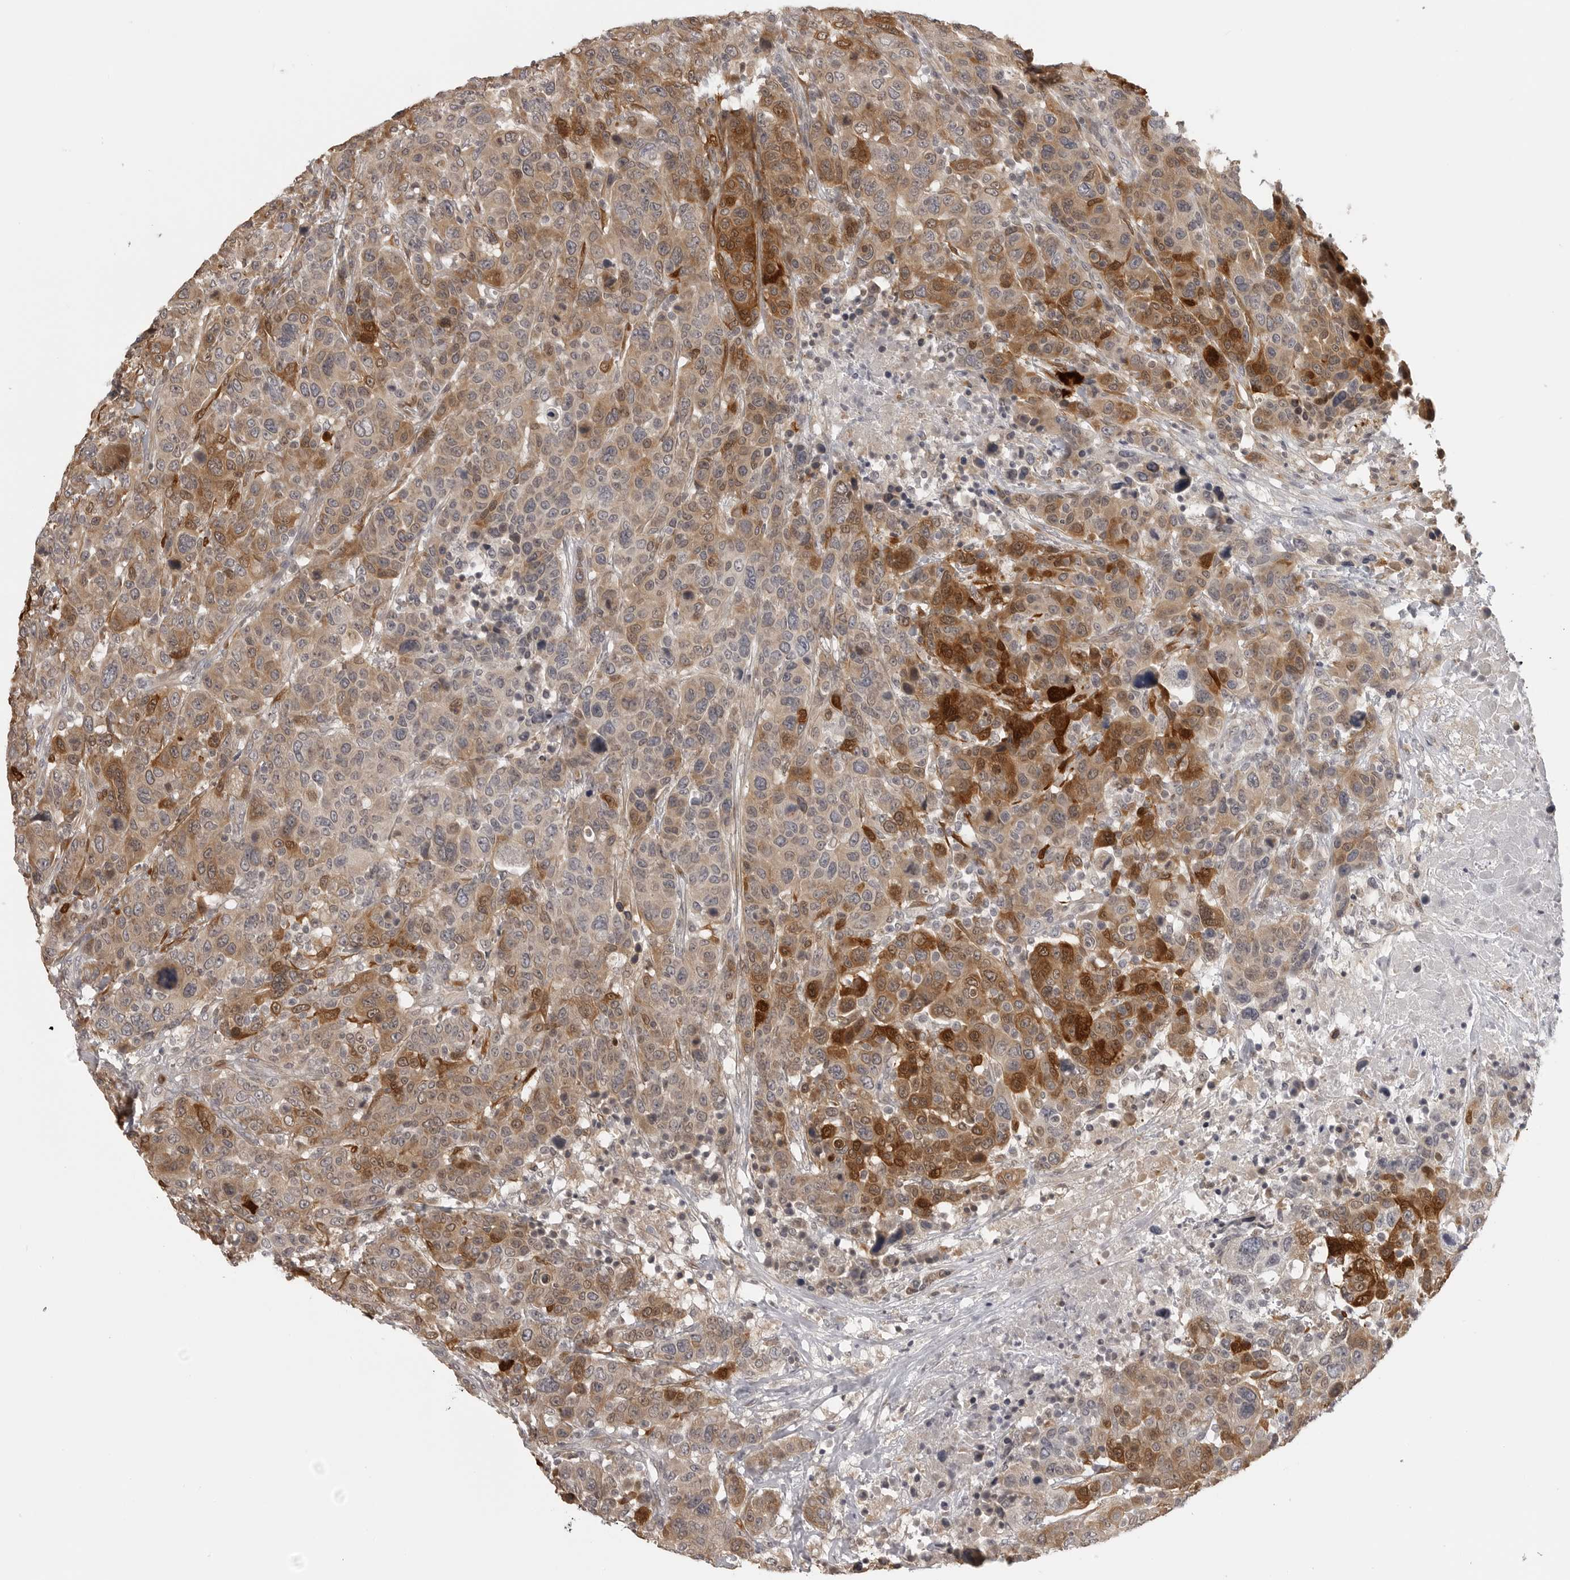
{"staining": {"intensity": "moderate", "quantity": "25%-75%", "location": "cytoplasmic/membranous"}, "tissue": "breast cancer", "cell_type": "Tumor cells", "image_type": "cancer", "snomed": [{"axis": "morphology", "description": "Duct carcinoma"}, {"axis": "topography", "description": "Breast"}], "caption": "About 25%-75% of tumor cells in breast intraductal carcinoma display moderate cytoplasmic/membranous protein expression as visualized by brown immunohistochemical staining.", "gene": "IDO1", "patient": {"sex": "female", "age": 37}}